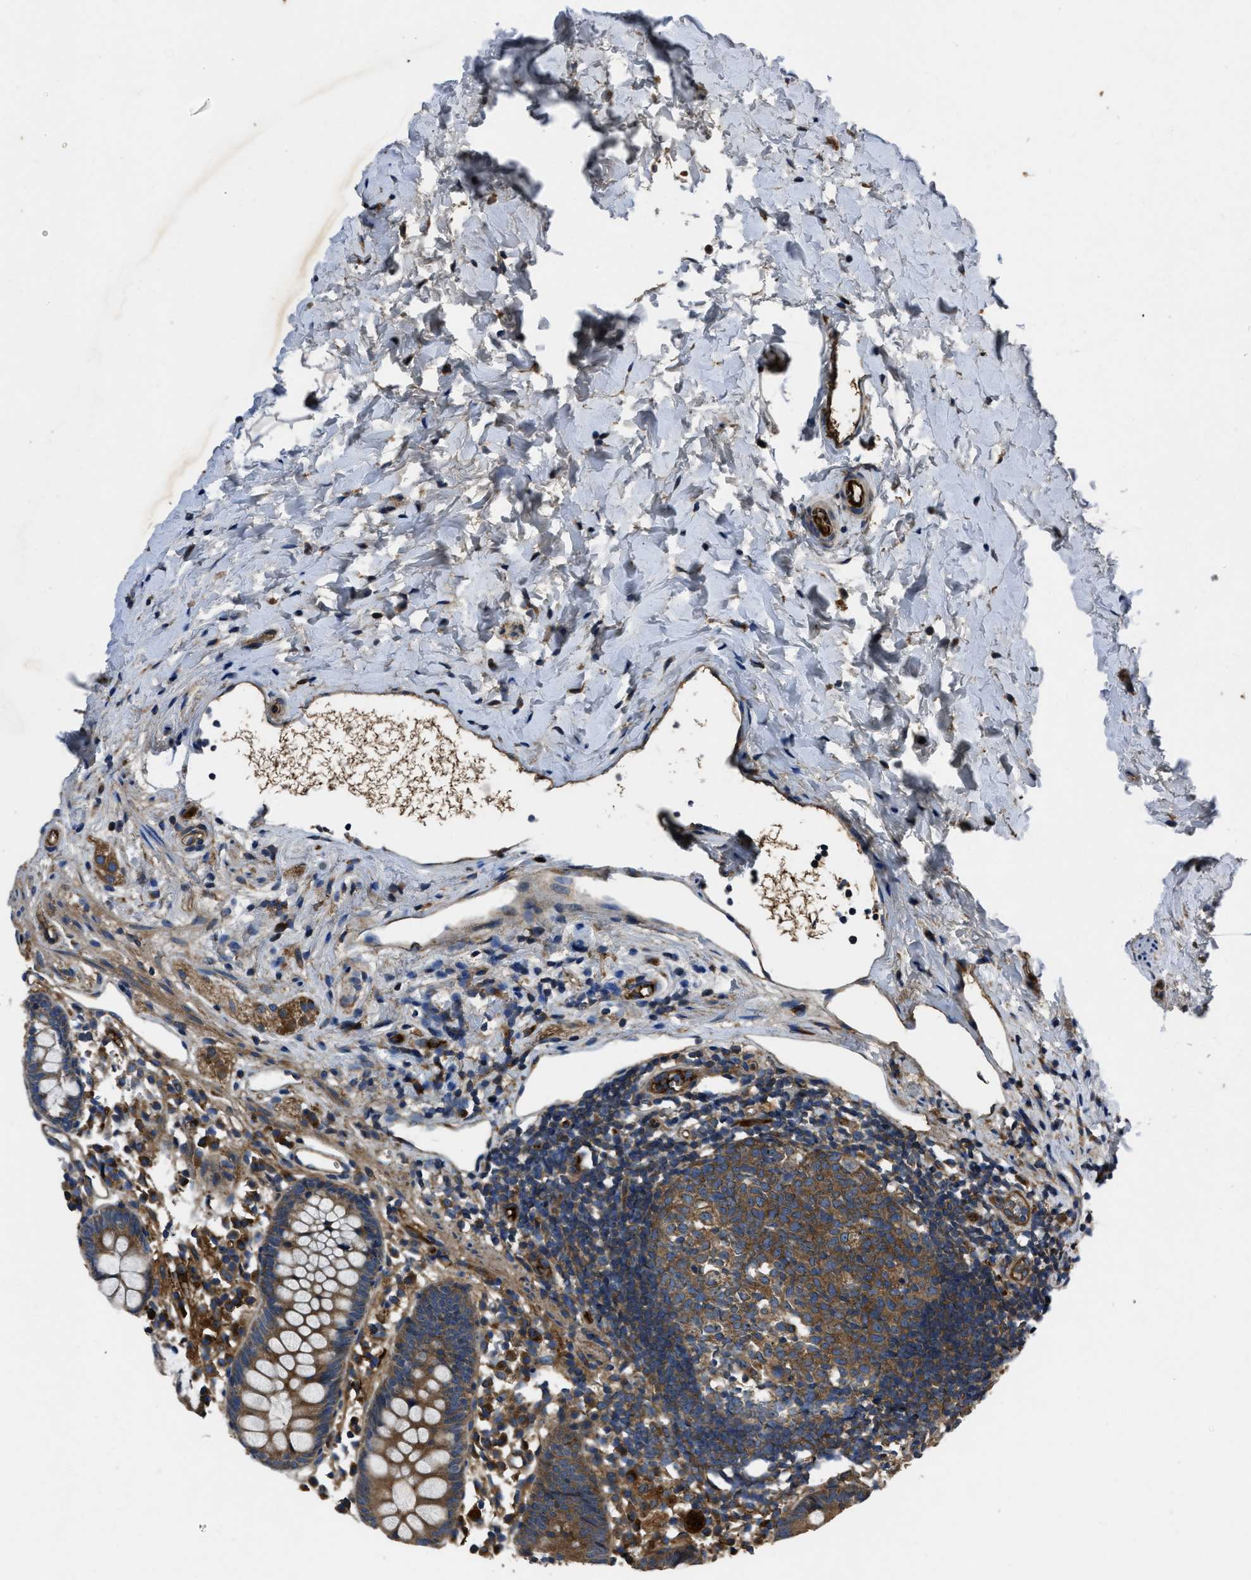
{"staining": {"intensity": "strong", "quantity": ">75%", "location": "cytoplasmic/membranous"}, "tissue": "appendix", "cell_type": "Glandular cells", "image_type": "normal", "snomed": [{"axis": "morphology", "description": "Normal tissue, NOS"}, {"axis": "topography", "description": "Appendix"}], "caption": "An immunohistochemistry micrograph of benign tissue is shown. Protein staining in brown shows strong cytoplasmic/membranous positivity in appendix within glandular cells.", "gene": "ERC1", "patient": {"sex": "female", "age": 20}}